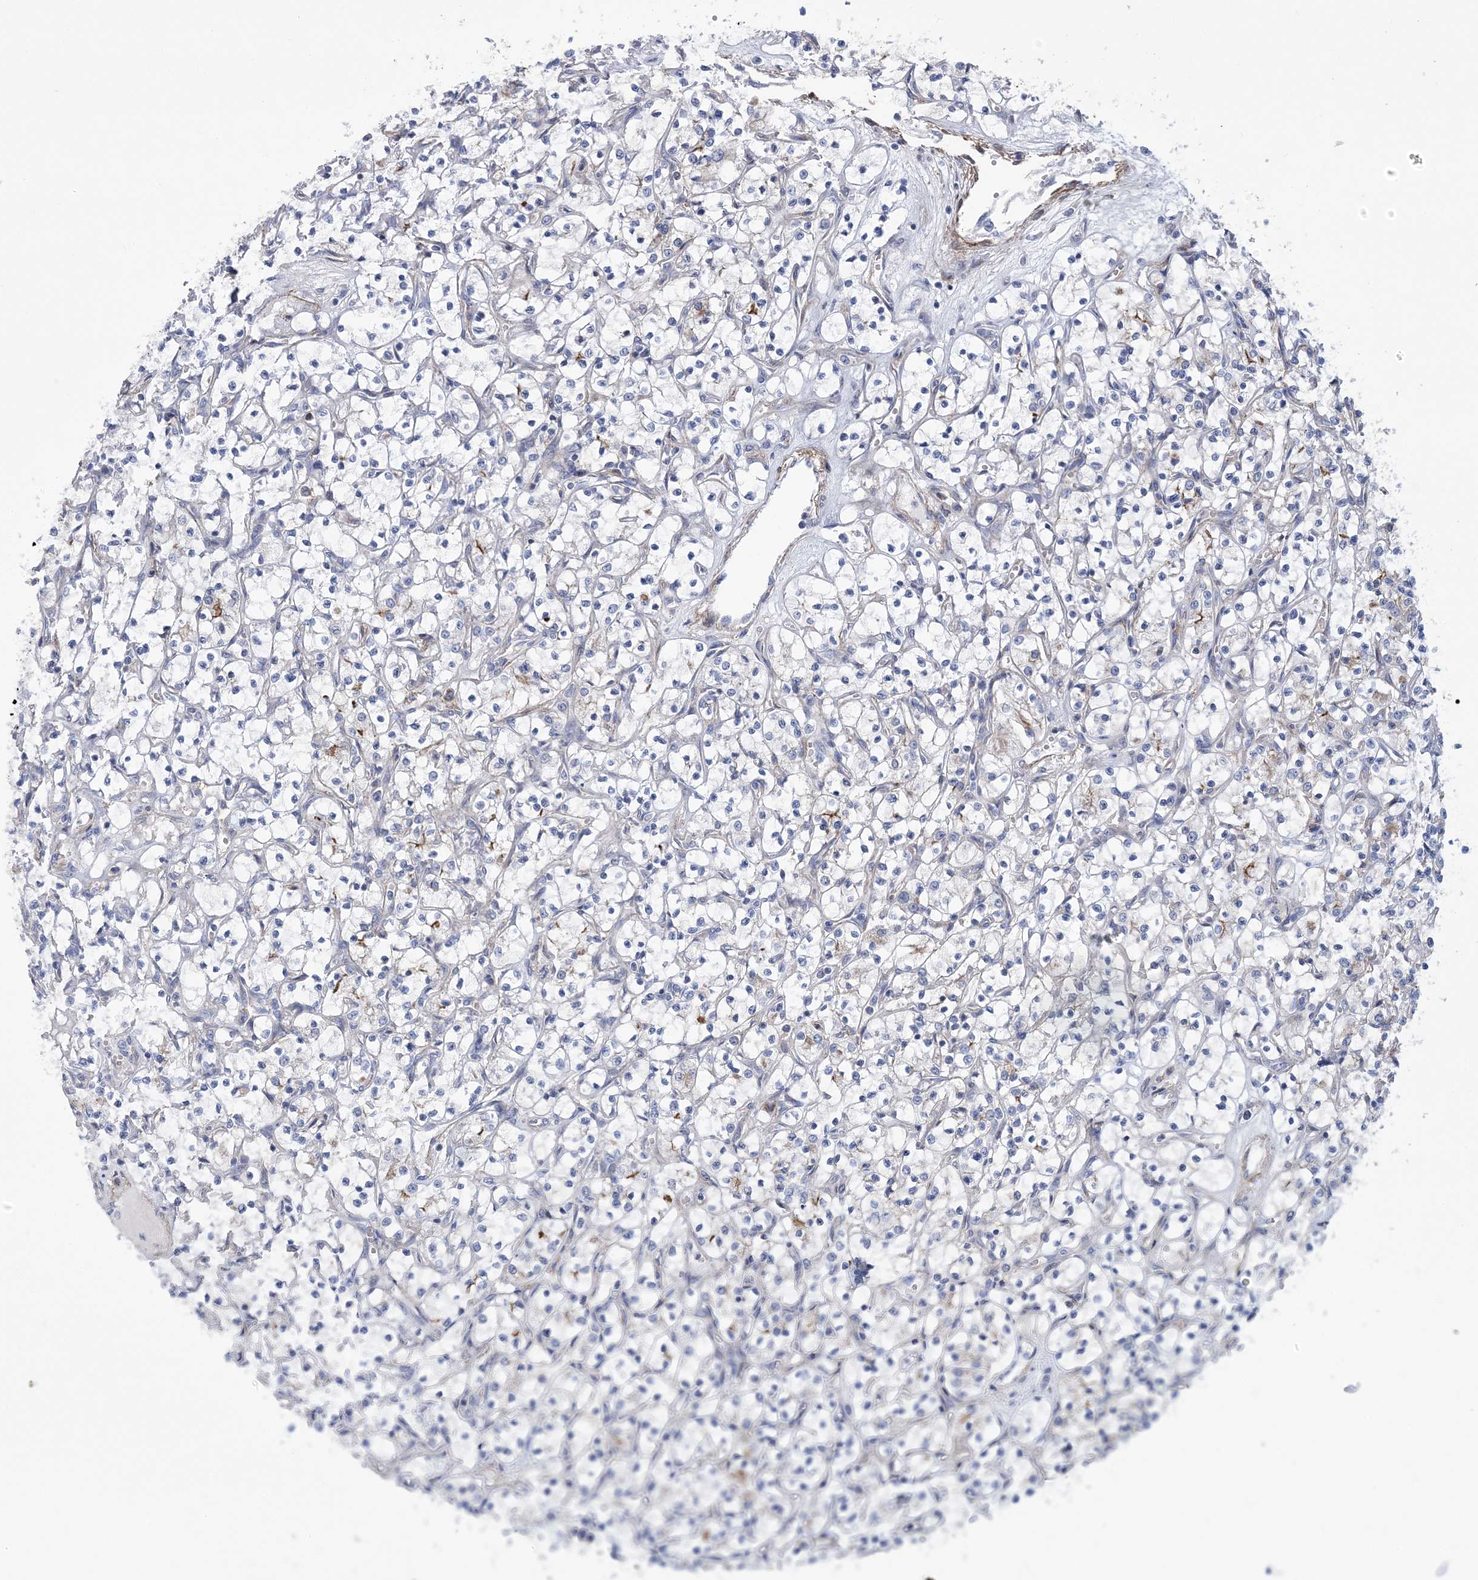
{"staining": {"intensity": "negative", "quantity": "none", "location": "none"}, "tissue": "renal cancer", "cell_type": "Tumor cells", "image_type": "cancer", "snomed": [{"axis": "morphology", "description": "Adenocarcinoma, NOS"}, {"axis": "topography", "description": "Kidney"}], "caption": "This is an immunohistochemistry (IHC) photomicrograph of renal cancer. There is no positivity in tumor cells.", "gene": "ARSJ", "patient": {"sex": "female", "age": 69}}